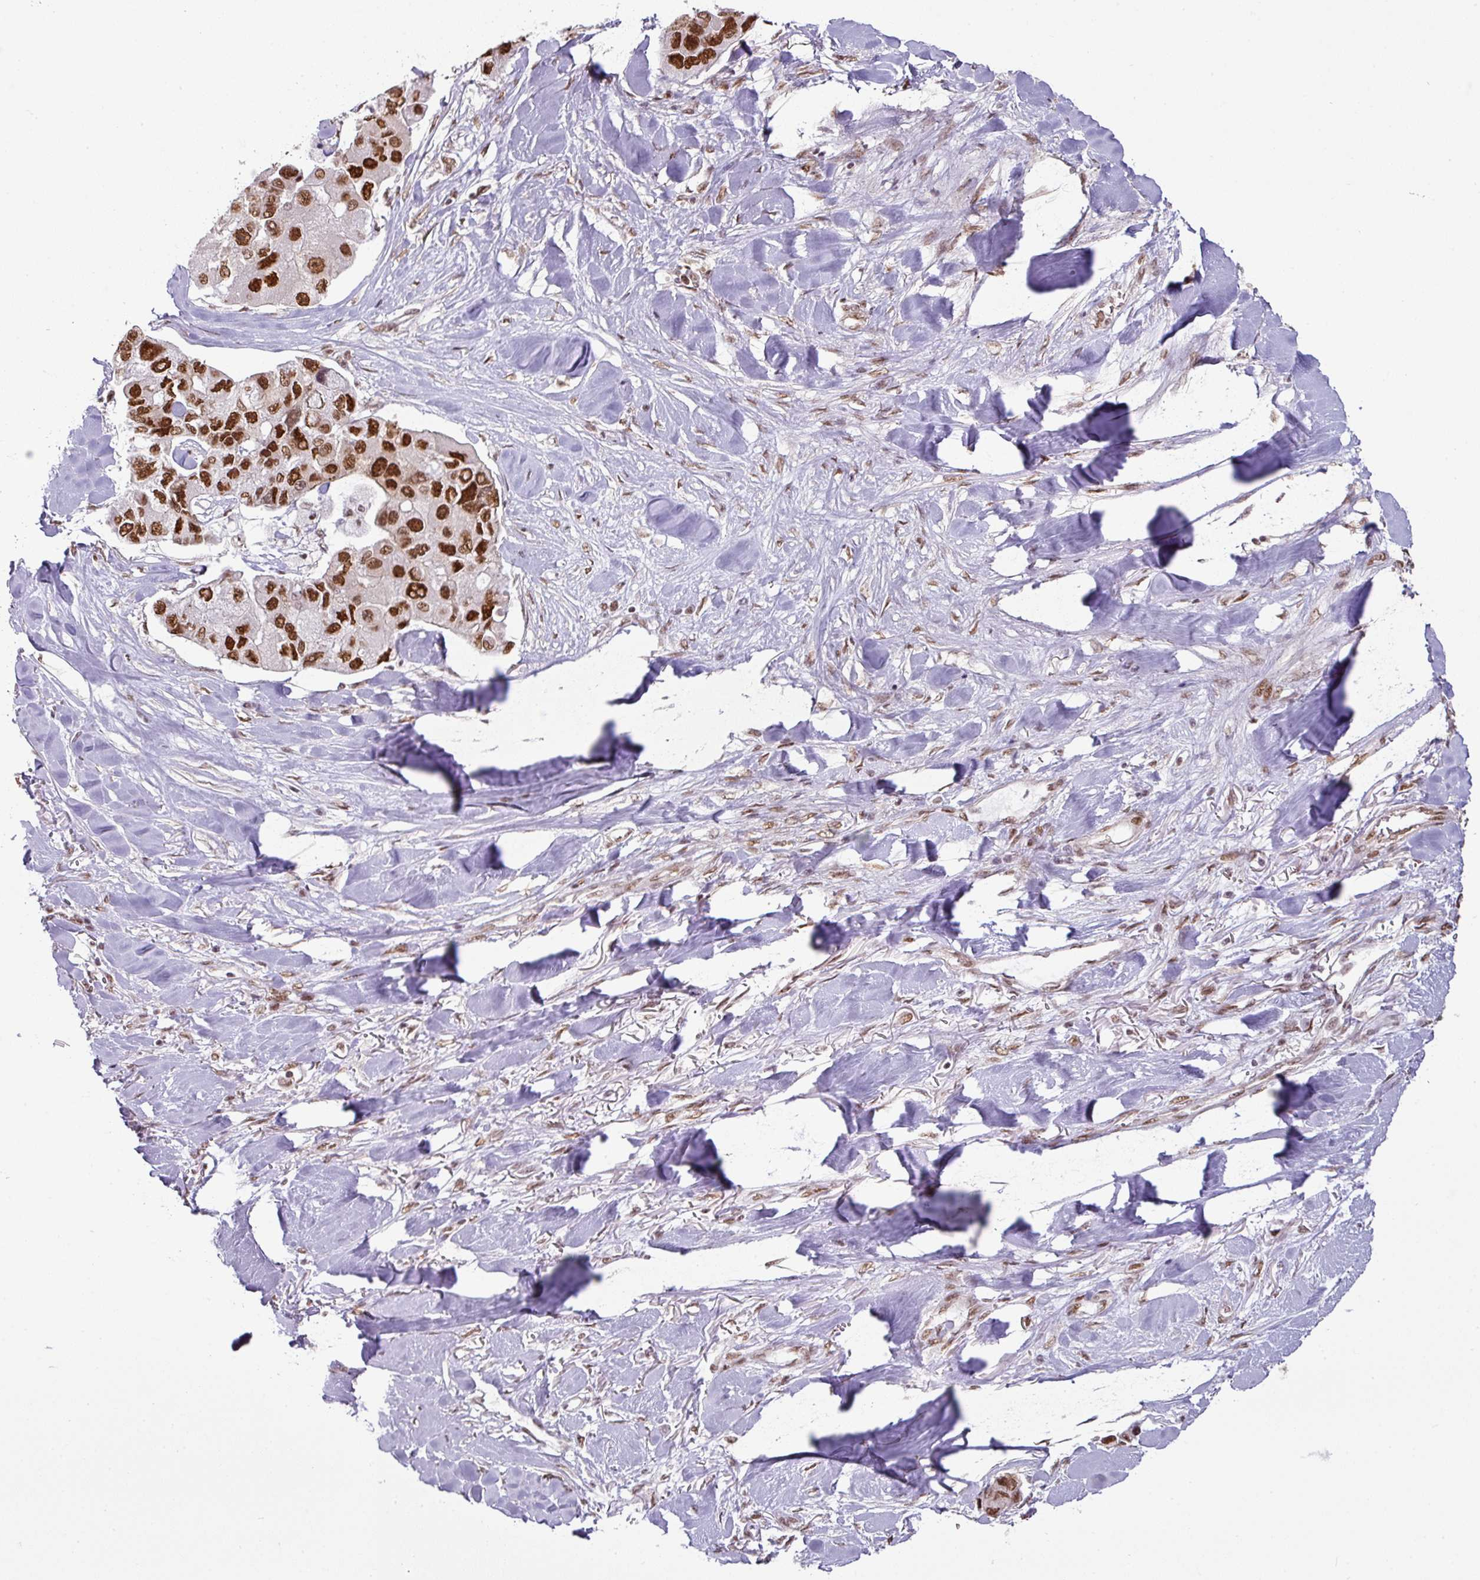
{"staining": {"intensity": "strong", "quantity": ">75%", "location": "nuclear"}, "tissue": "lung cancer", "cell_type": "Tumor cells", "image_type": "cancer", "snomed": [{"axis": "morphology", "description": "Adenocarcinoma, NOS"}, {"axis": "topography", "description": "Lung"}], "caption": "Immunohistochemical staining of human lung cancer displays strong nuclear protein expression in about >75% of tumor cells.", "gene": "NCOA5", "patient": {"sex": "female", "age": 54}}